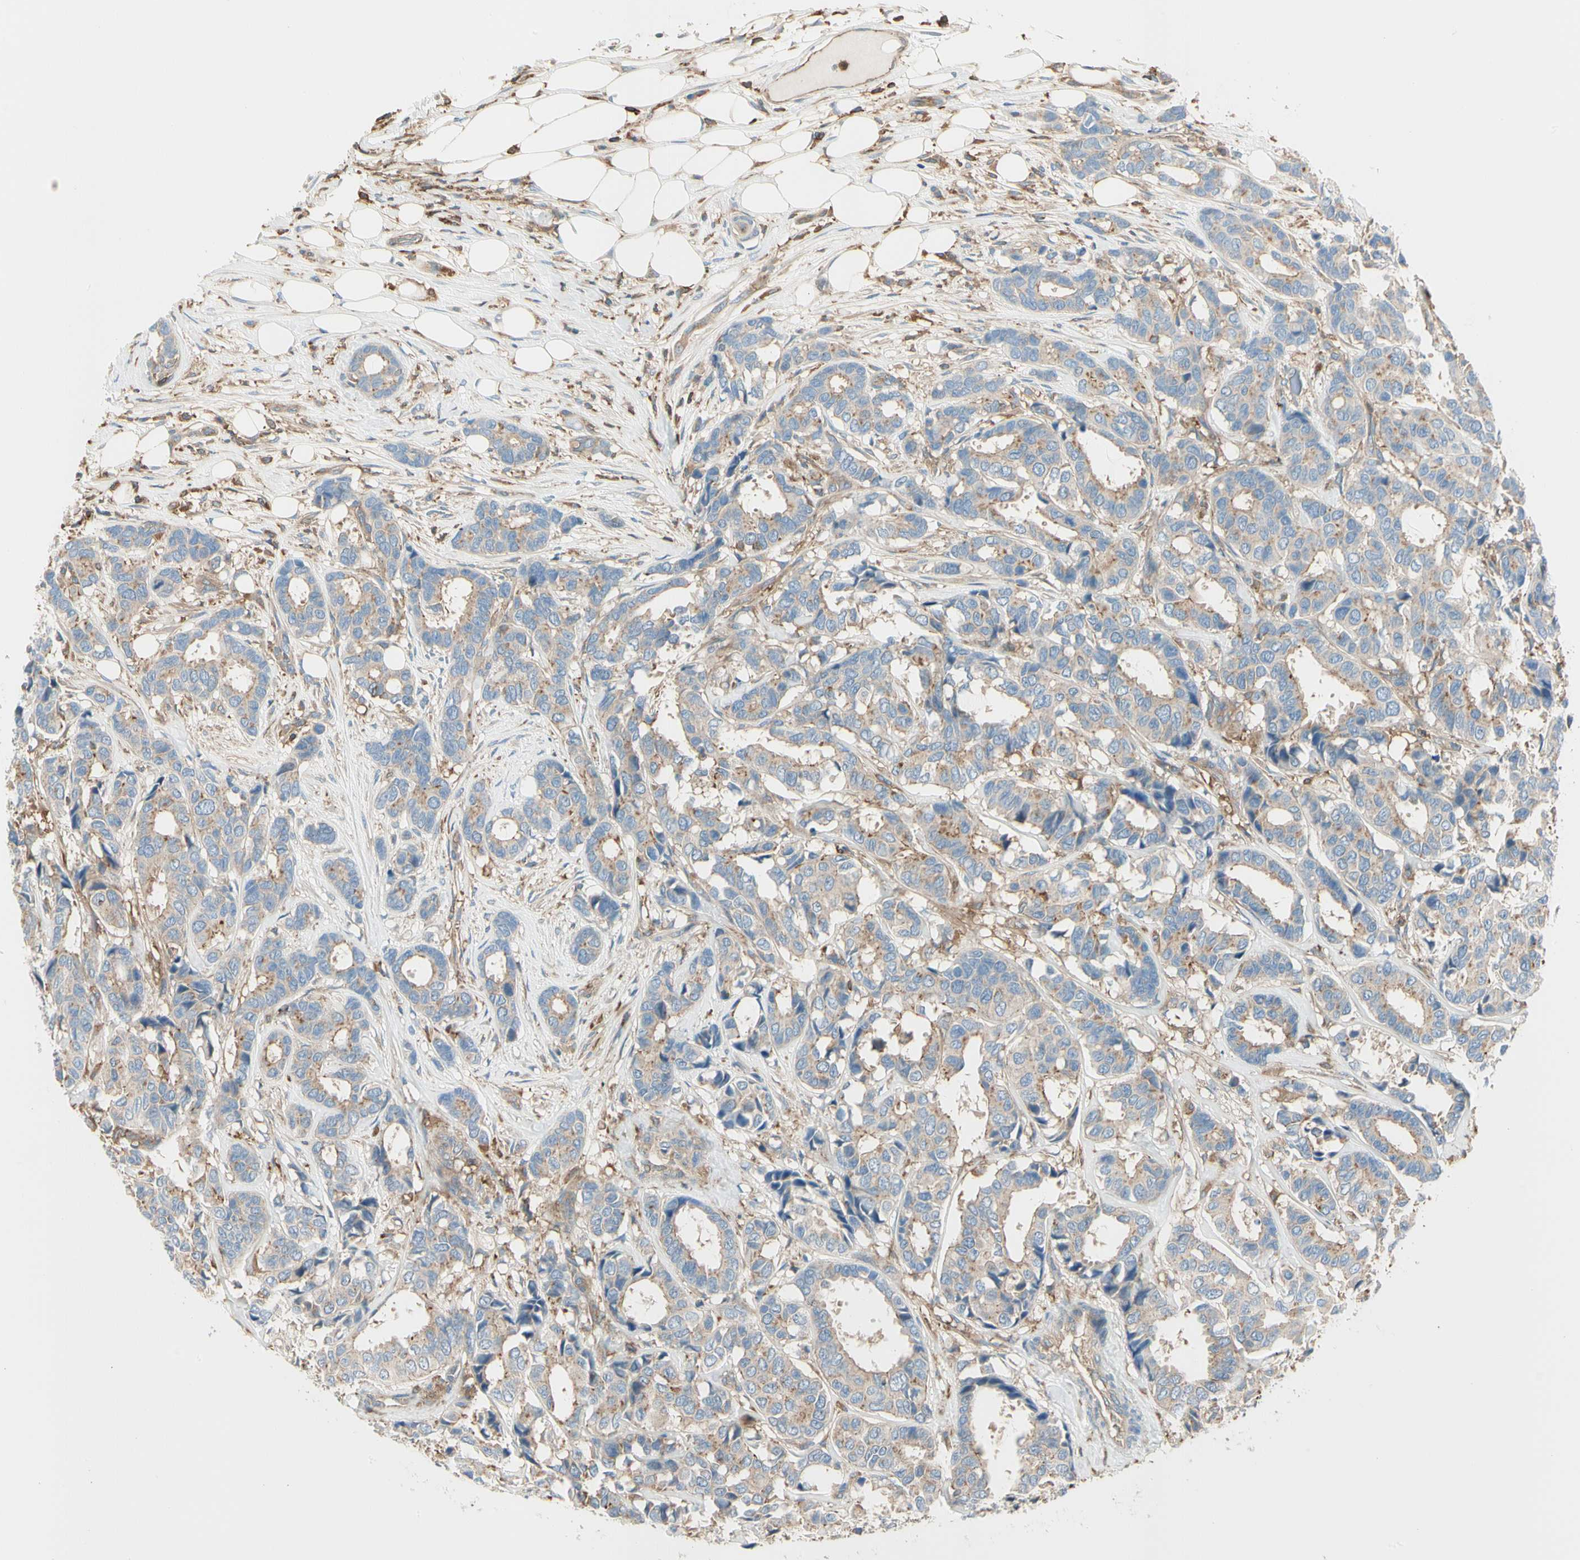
{"staining": {"intensity": "weak", "quantity": ">75%", "location": "cytoplasmic/membranous"}, "tissue": "breast cancer", "cell_type": "Tumor cells", "image_type": "cancer", "snomed": [{"axis": "morphology", "description": "Duct carcinoma"}, {"axis": "topography", "description": "Breast"}], "caption": "This photomicrograph reveals IHC staining of intraductal carcinoma (breast), with low weak cytoplasmic/membranous expression in about >75% of tumor cells.", "gene": "CAPZA2", "patient": {"sex": "female", "age": 87}}